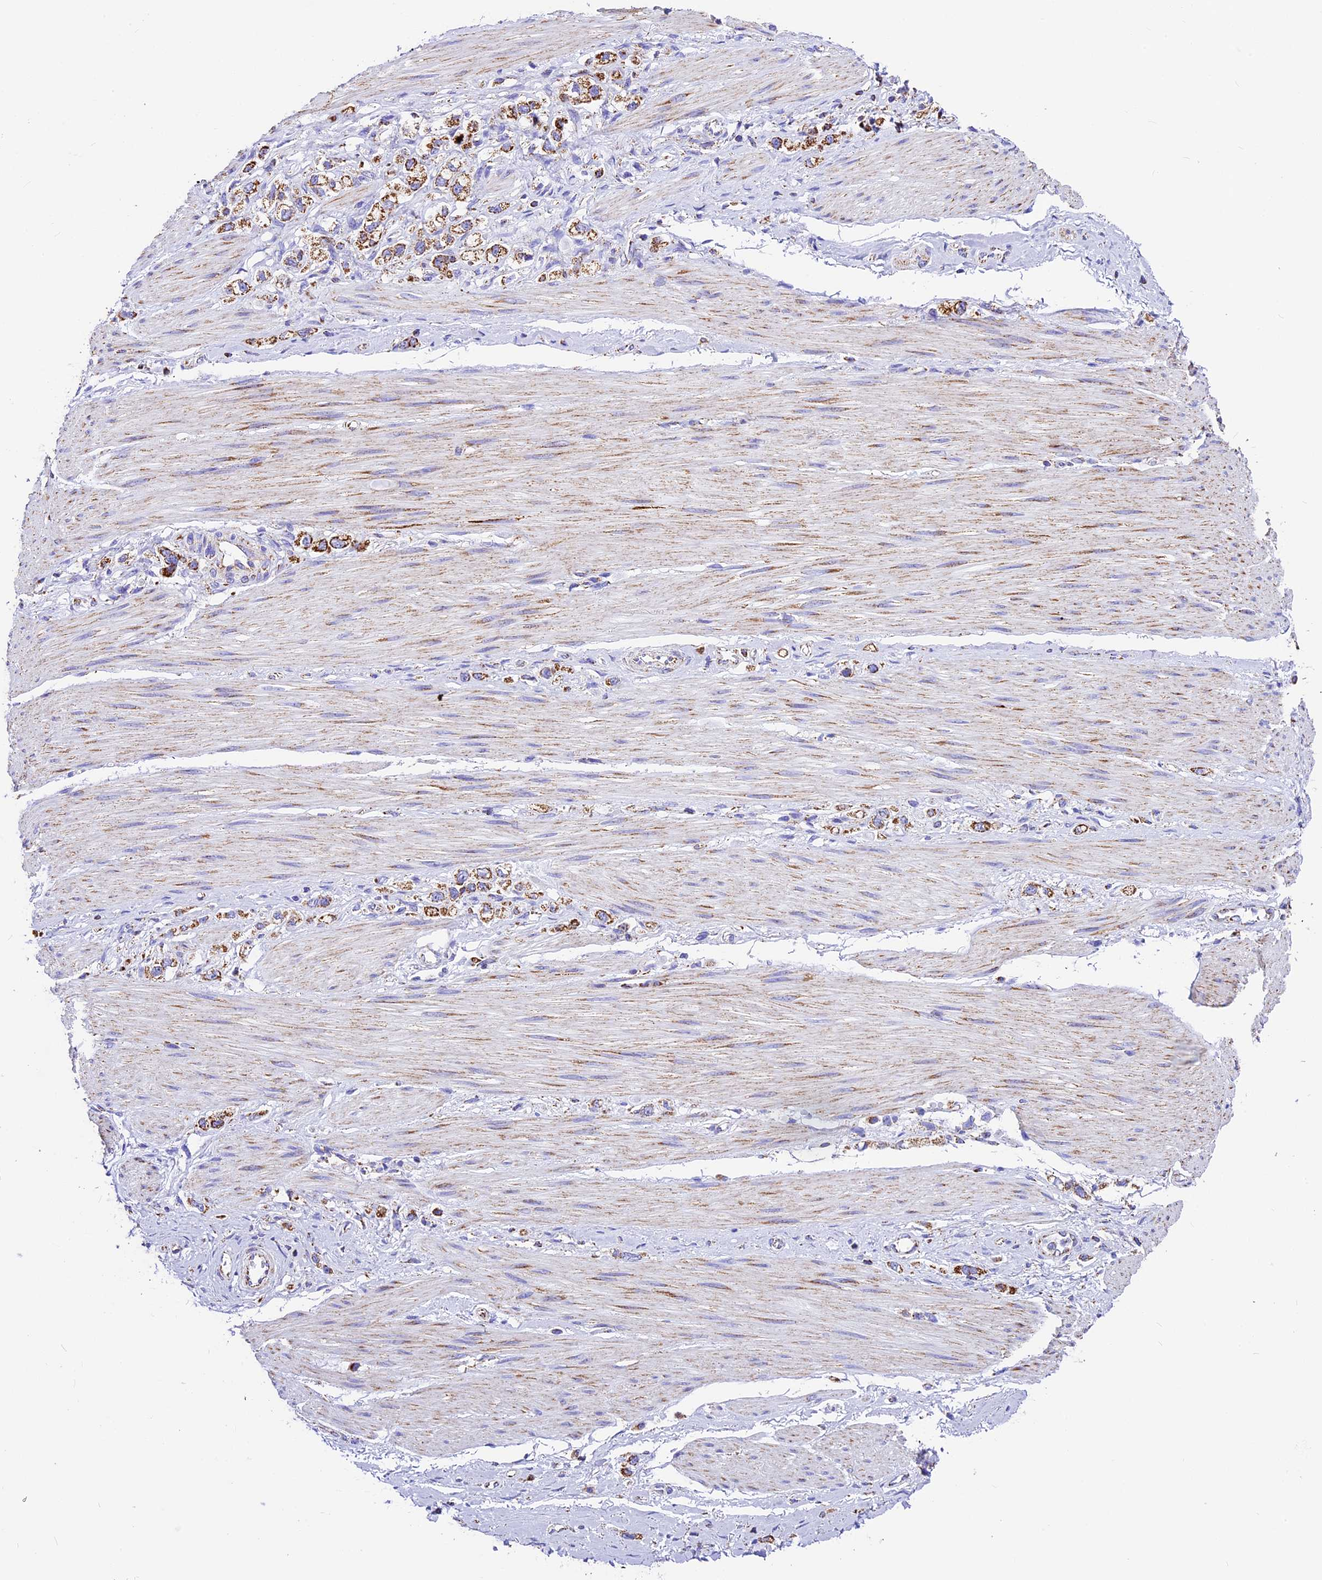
{"staining": {"intensity": "moderate", "quantity": ">75%", "location": "cytoplasmic/membranous"}, "tissue": "stomach cancer", "cell_type": "Tumor cells", "image_type": "cancer", "snomed": [{"axis": "morphology", "description": "Adenocarcinoma, NOS"}, {"axis": "topography", "description": "Stomach"}], "caption": "Stomach cancer (adenocarcinoma) stained with DAB (3,3'-diaminobenzidine) IHC exhibits medium levels of moderate cytoplasmic/membranous expression in about >75% of tumor cells.", "gene": "DCAF5", "patient": {"sex": "female", "age": 65}}